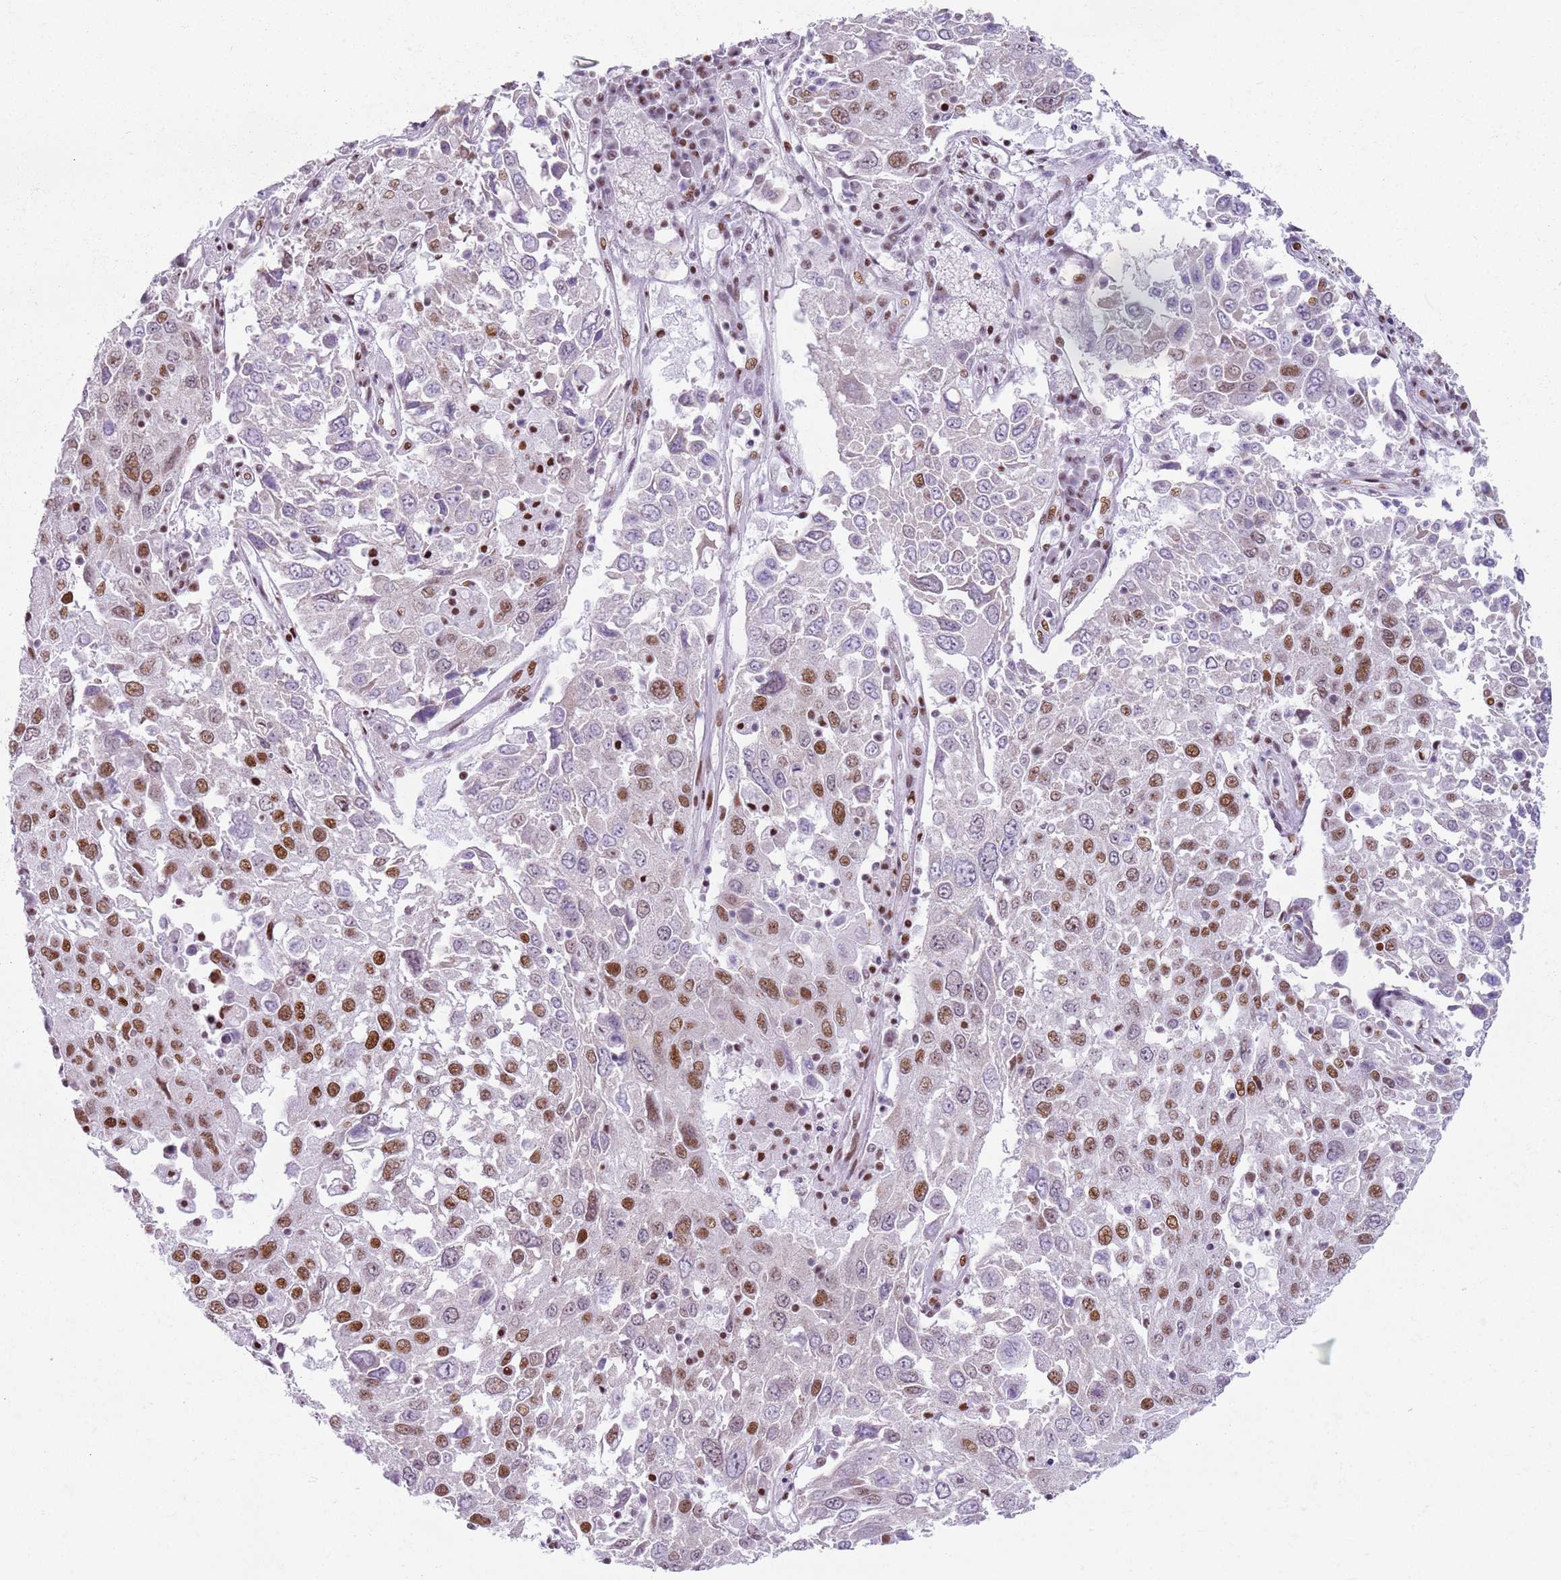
{"staining": {"intensity": "moderate", "quantity": "25%-75%", "location": "nuclear"}, "tissue": "lung cancer", "cell_type": "Tumor cells", "image_type": "cancer", "snomed": [{"axis": "morphology", "description": "Squamous cell carcinoma, NOS"}, {"axis": "topography", "description": "Lung"}], "caption": "A micrograph of human squamous cell carcinoma (lung) stained for a protein exhibits moderate nuclear brown staining in tumor cells.", "gene": "FAM104B", "patient": {"sex": "male", "age": 65}}